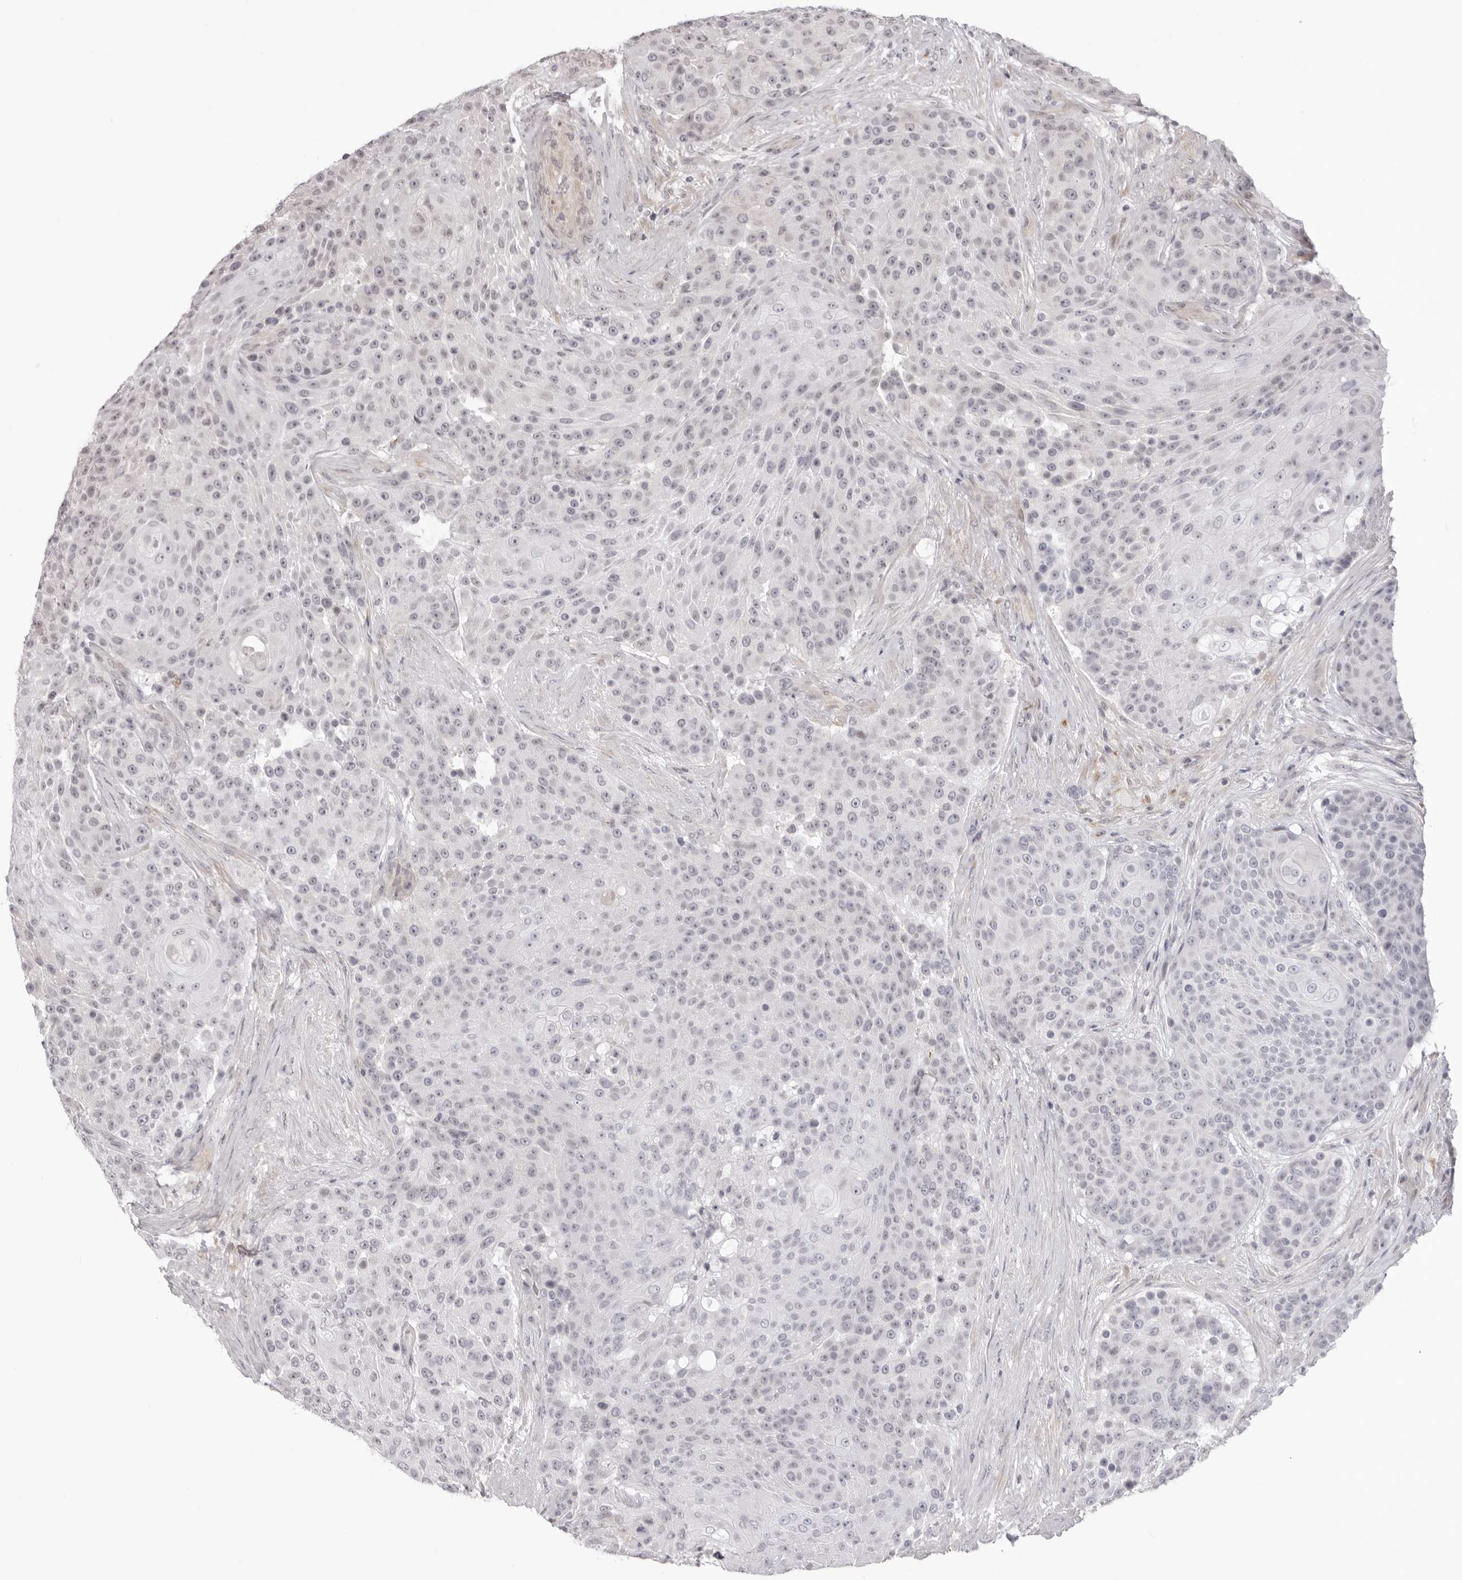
{"staining": {"intensity": "negative", "quantity": "none", "location": "none"}, "tissue": "urothelial cancer", "cell_type": "Tumor cells", "image_type": "cancer", "snomed": [{"axis": "morphology", "description": "Urothelial carcinoma, High grade"}, {"axis": "topography", "description": "Urinary bladder"}], "caption": "An immunohistochemistry histopathology image of urothelial cancer is shown. There is no staining in tumor cells of urothelial cancer. (DAB IHC visualized using brightfield microscopy, high magnification).", "gene": "SUGCT", "patient": {"sex": "female", "age": 63}}